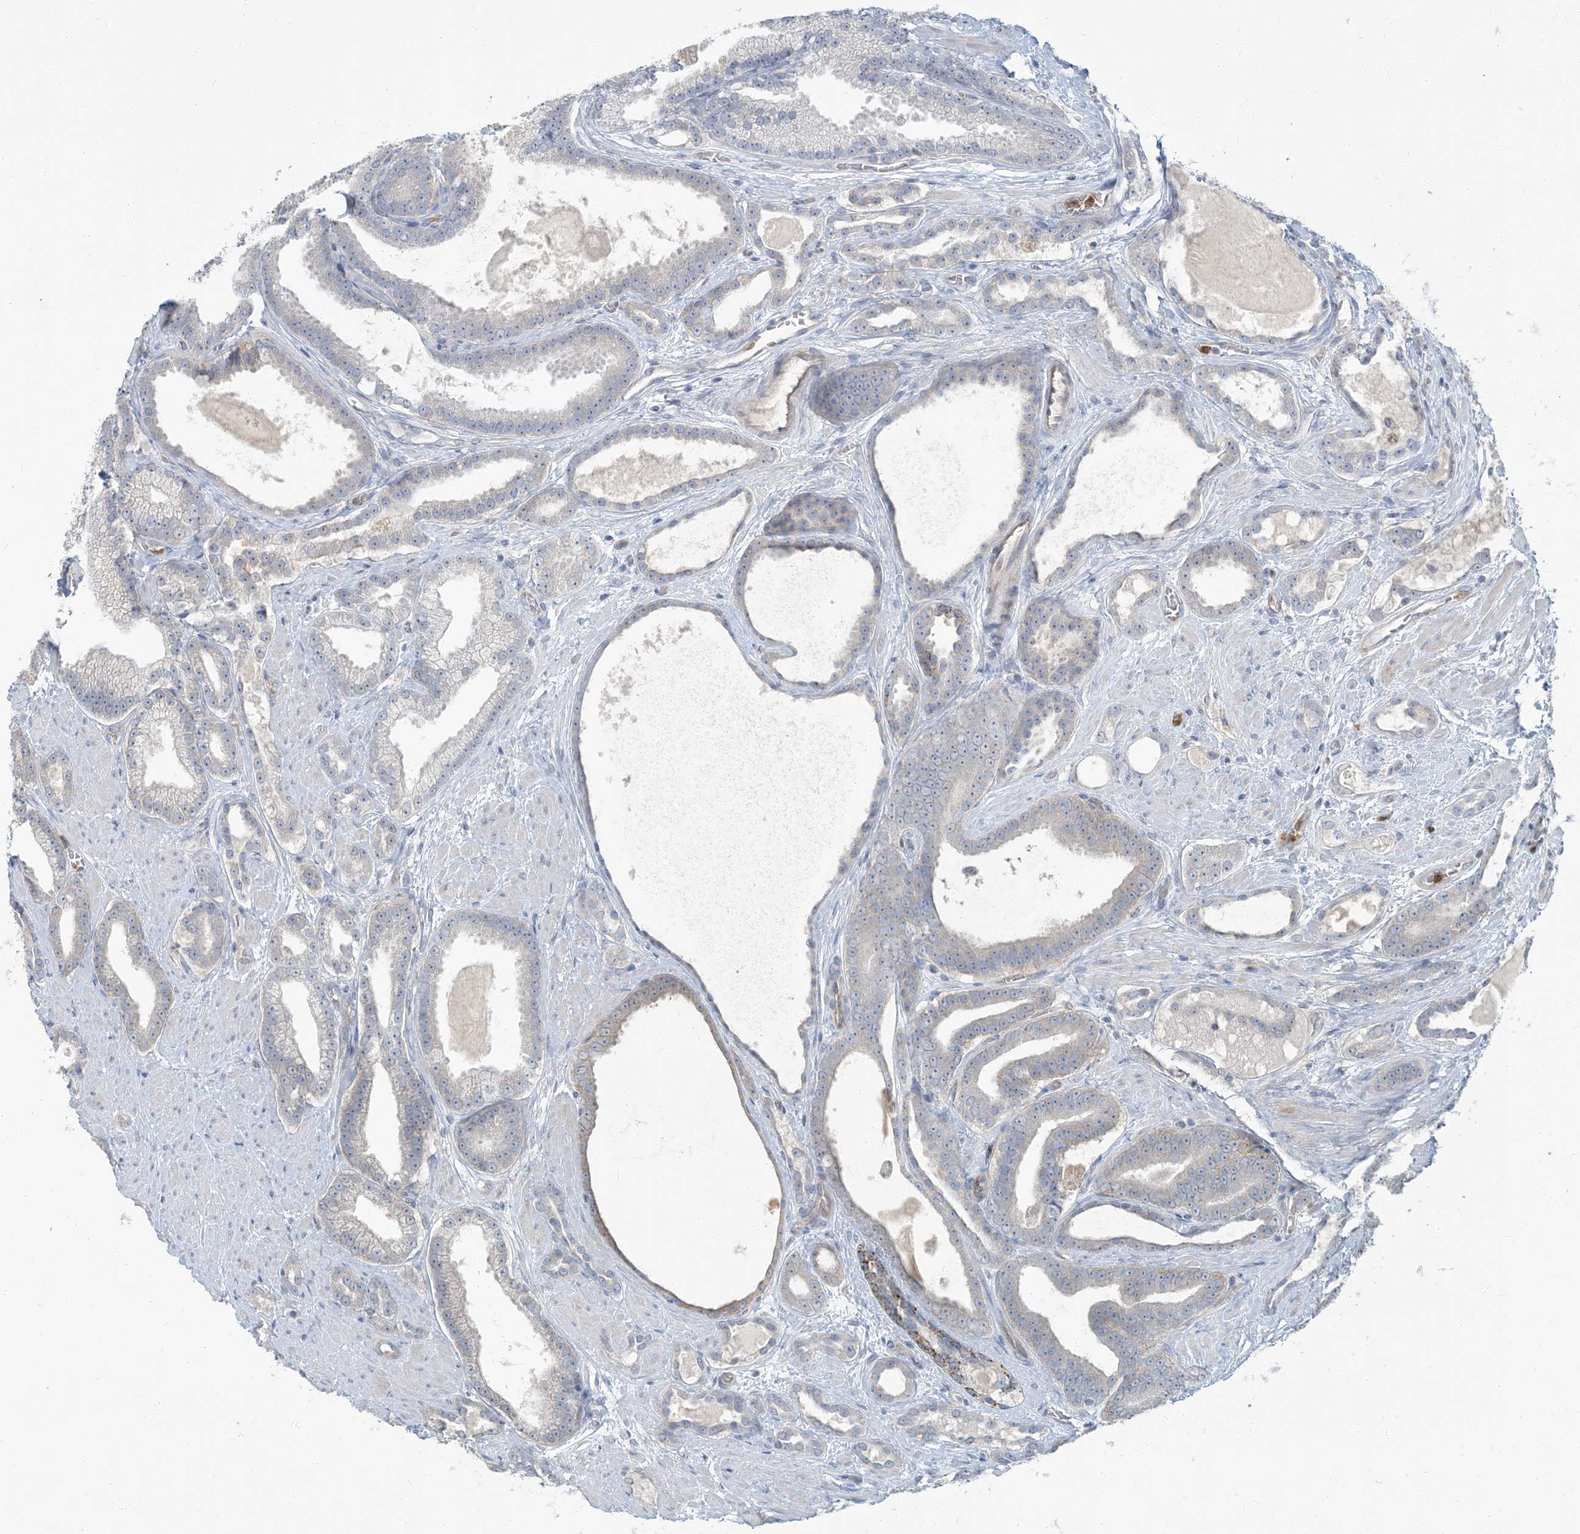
{"staining": {"intensity": "negative", "quantity": "none", "location": "none"}, "tissue": "prostate cancer", "cell_type": "Tumor cells", "image_type": "cancer", "snomed": [{"axis": "morphology", "description": "Adenocarcinoma, High grade"}, {"axis": "topography", "description": "Prostate"}], "caption": "Prostate cancer was stained to show a protein in brown. There is no significant positivity in tumor cells.", "gene": "EPHA4", "patient": {"sex": "male", "age": 60}}